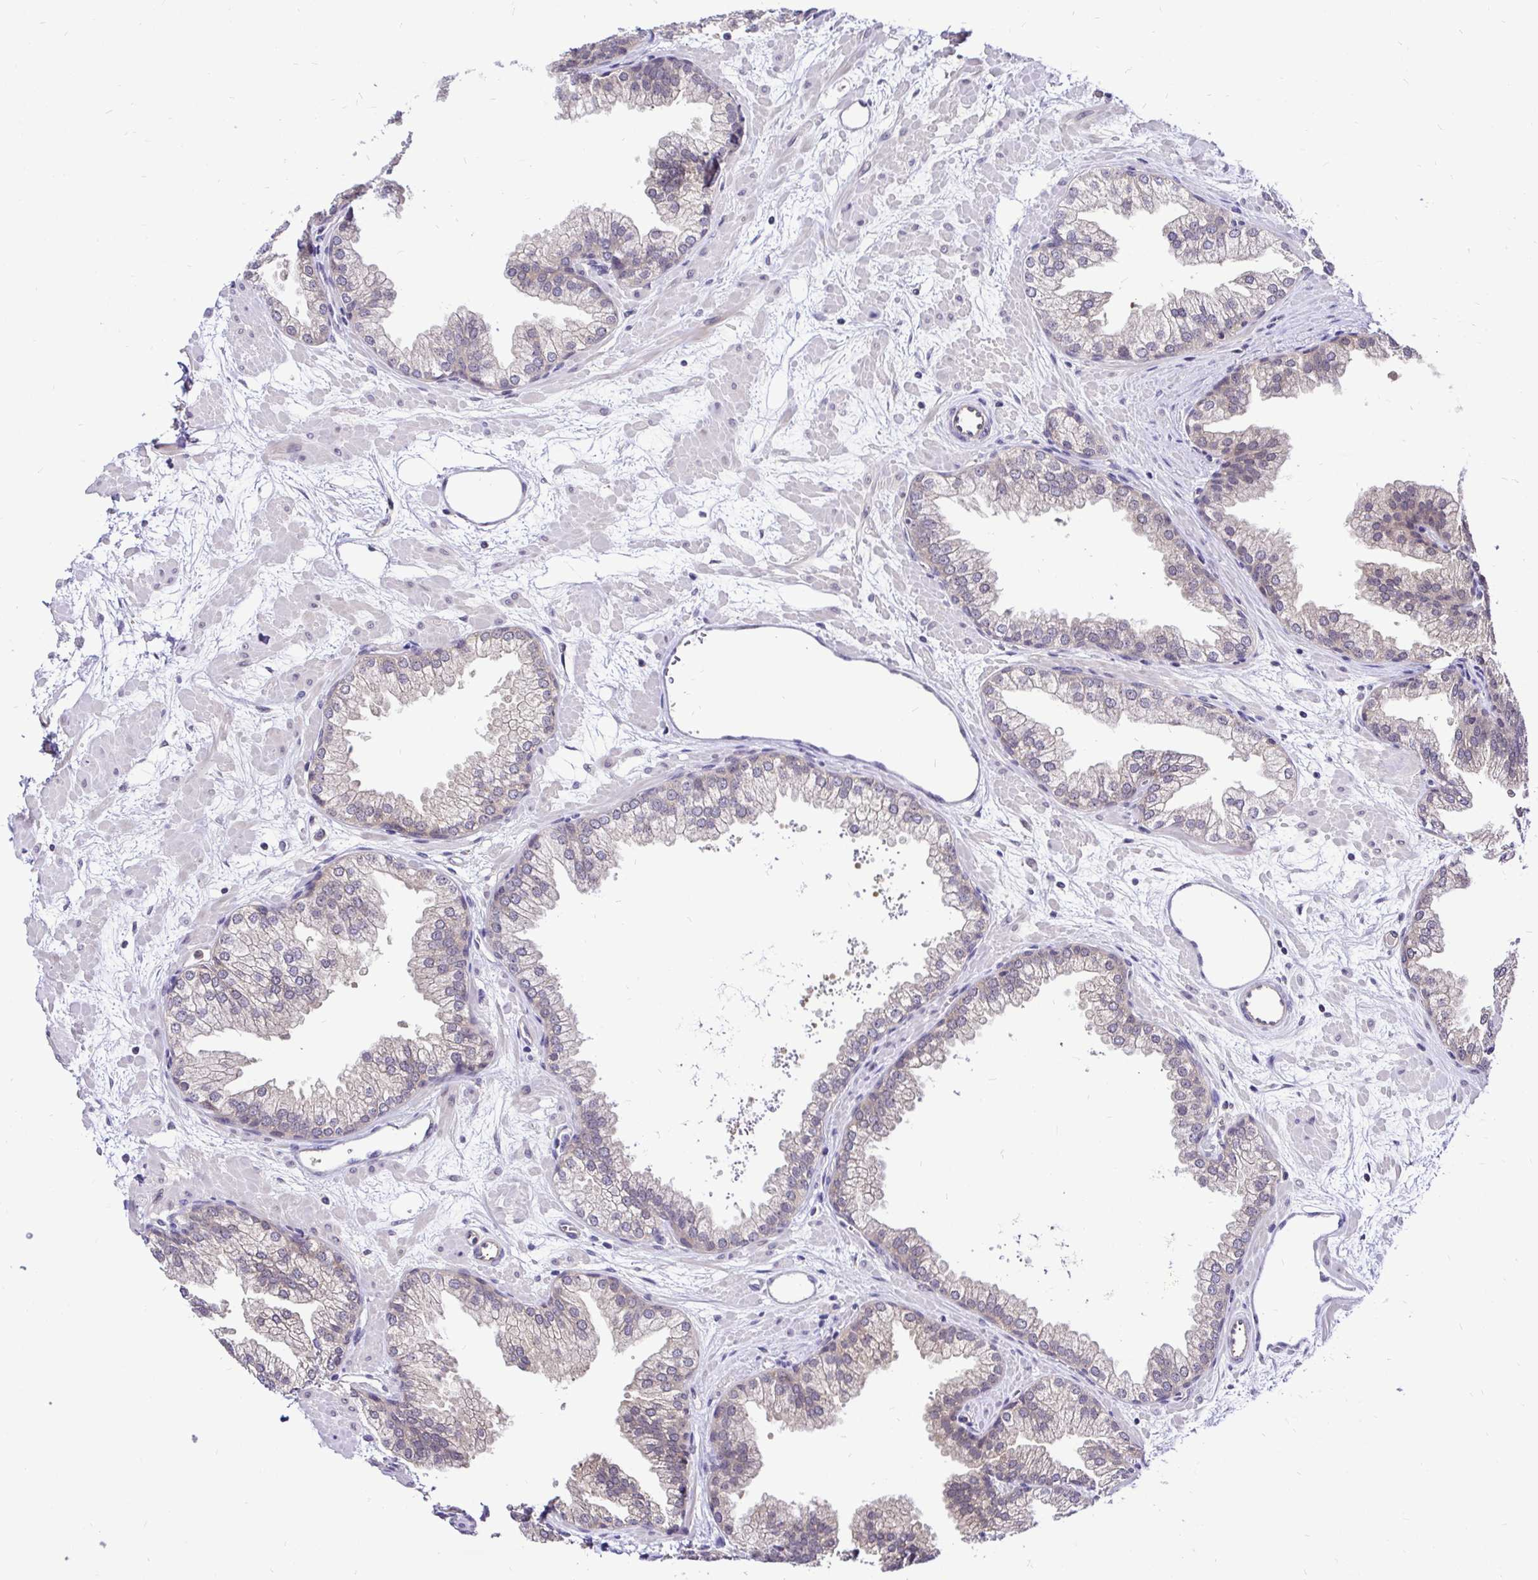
{"staining": {"intensity": "negative", "quantity": "none", "location": "none"}, "tissue": "prostate", "cell_type": "Glandular cells", "image_type": "normal", "snomed": [{"axis": "morphology", "description": "Normal tissue, NOS"}, {"axis": "topography", "description": "Prostate"}], "caption": "This micrograph is of benign prostate stained with IHC to label a protein in brown with the nuclei are counter-stained blue. There is no positivity in glandular cells.", "gene": "UBE2M", "patient": {"sex": "male", "age": 37}}